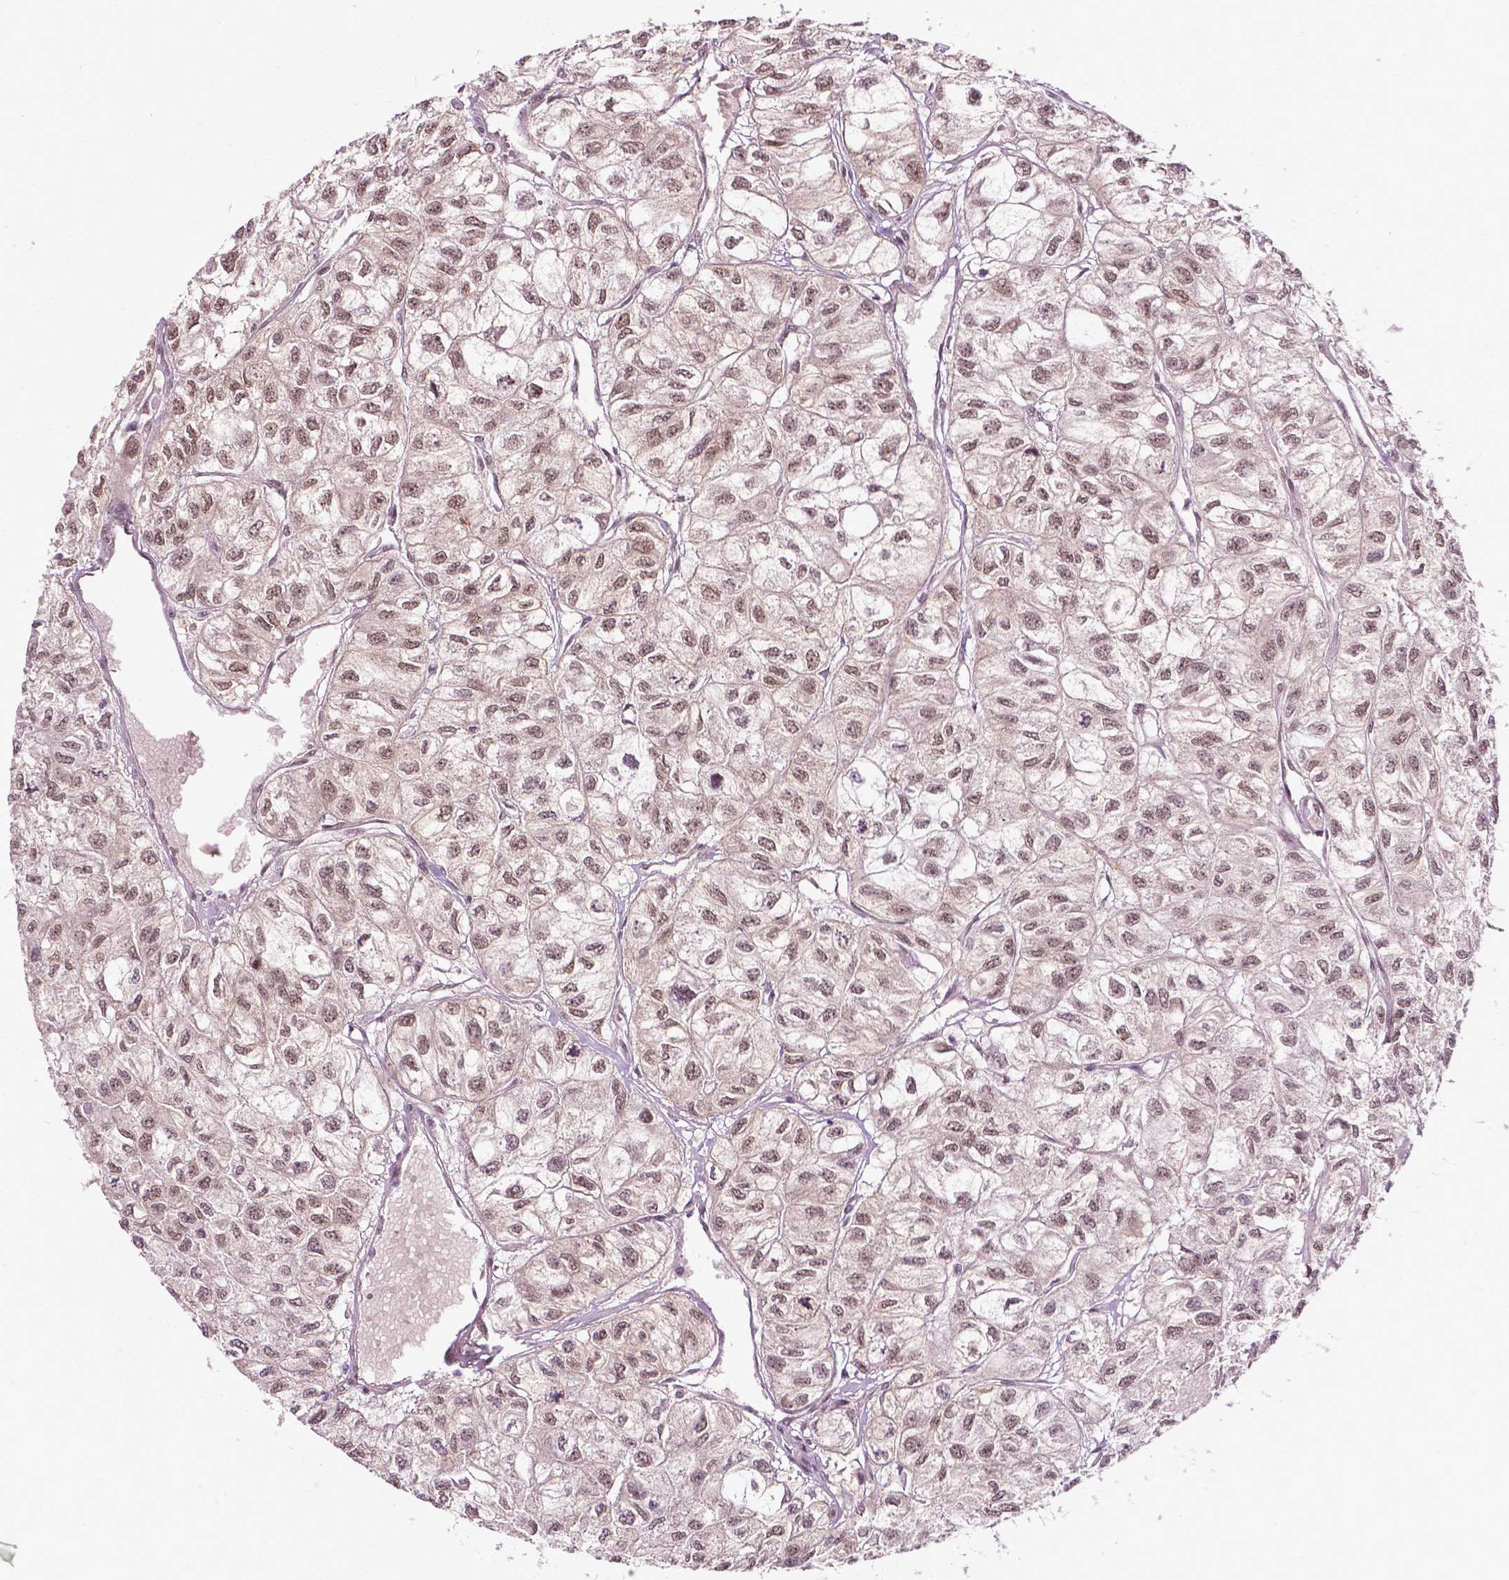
{"staining": {"intensity": "weak", "quantity": ">75%", "location": "nuclear"}, "tissue": "renal cancer", "cell_type": "Tumor cells", "image_type": "cancer", "snomed": [{"axis": "morphology", "description": "Adenocarcinoma, NOS"}, {"axis": "topography", "description": "Kidney"}], "caption": "IHC histopathology image of neoplastic tissue: renal adenocarcinoma stained using immunohistochemistry exhibits low levels of weak protein expression localized specifically in the nuclear of tumor cells, appearing as a nuclear brown color.", "gene": "UBQLN4", "patient": {"sex": "male", "age": 56}}